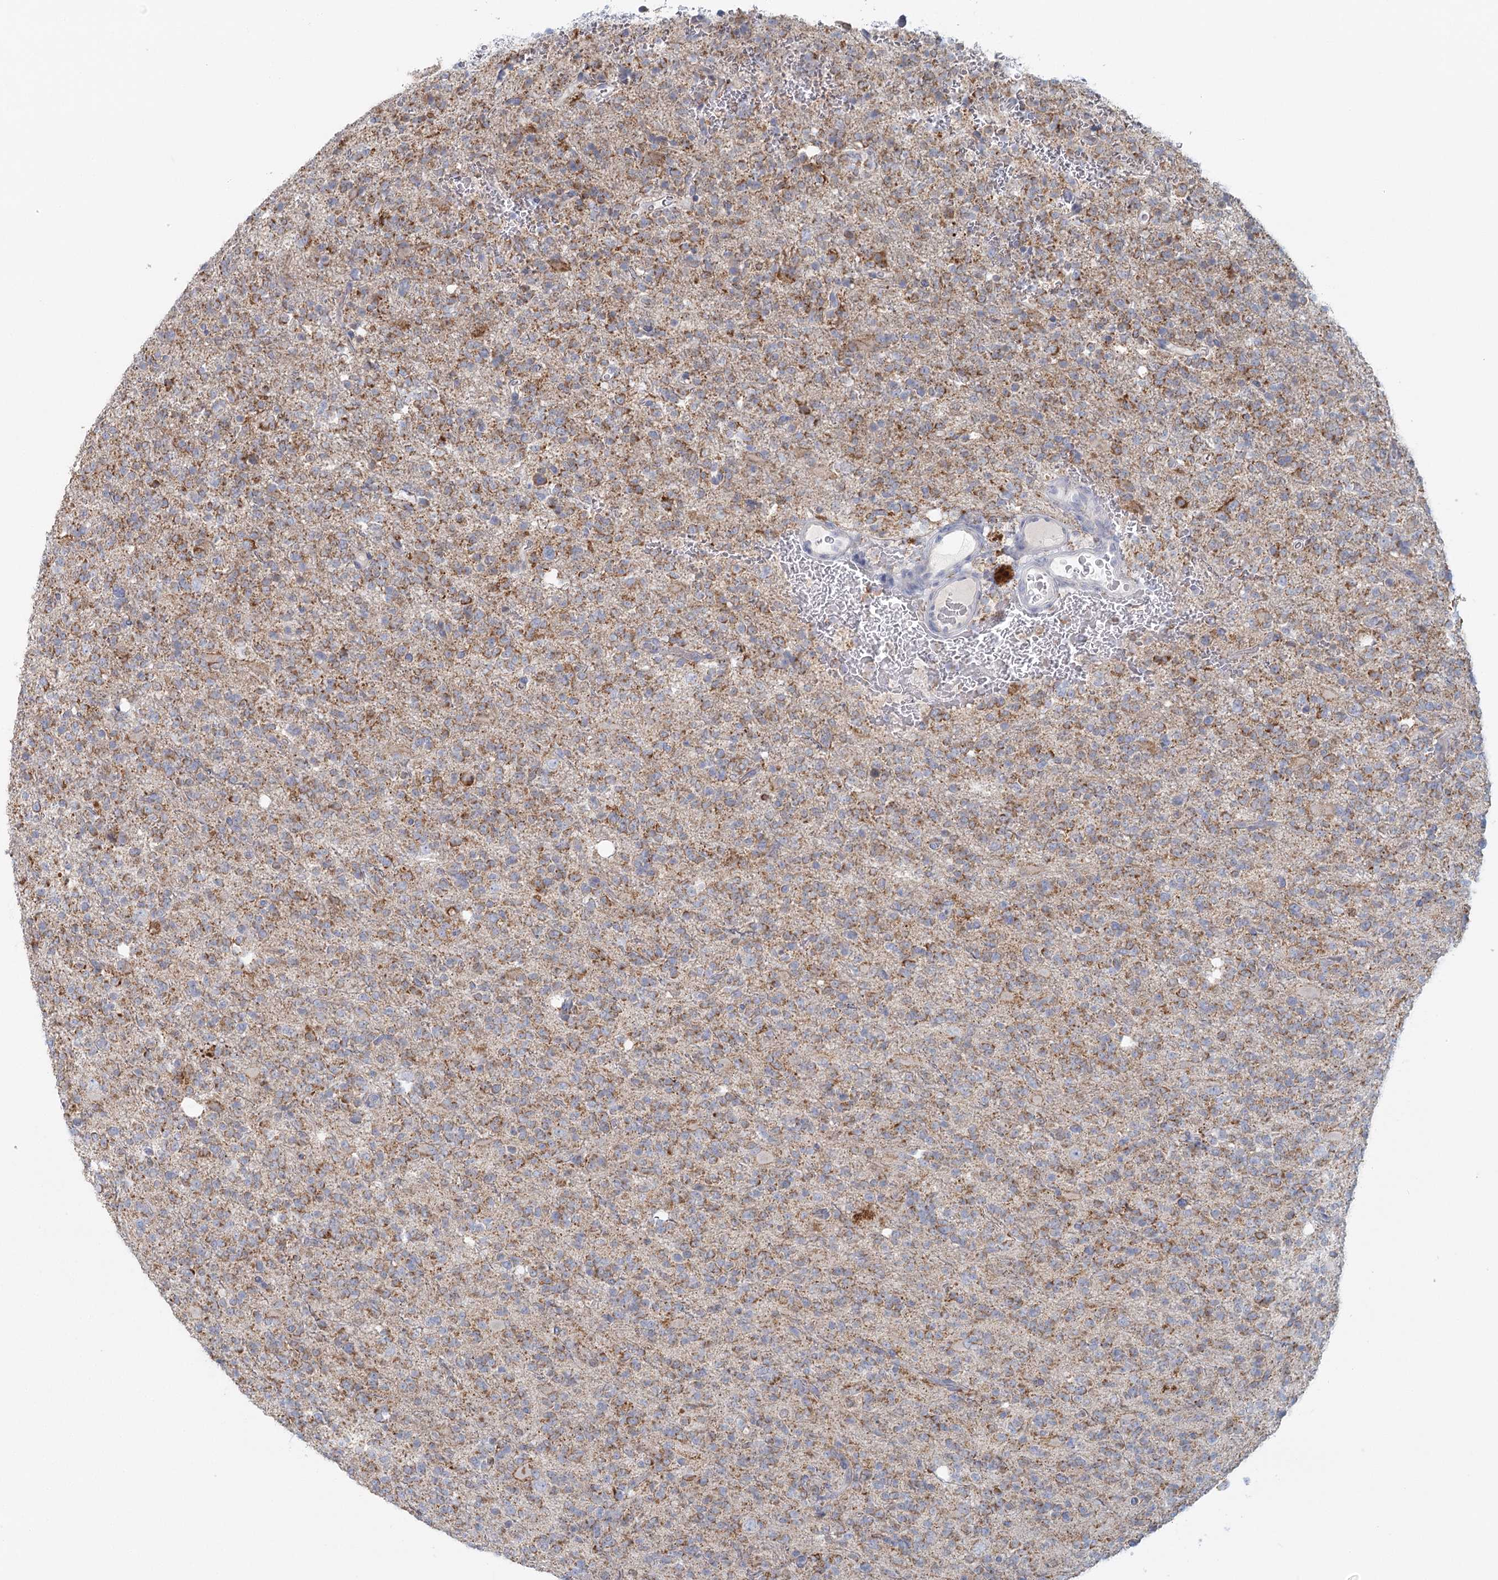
{"staining": {"intensity": "moderate", "quantity": ">75%", "location": "cytoplasmic/membranous"}, "tissue": "glioma", "cell_type": "Tumor cells", "image_type": "cancer", "snomed": [{"axis": "morphology", "description": "Glioma, malignant, High grade"}, {"axis": "topography", "description": "Brain"}], "caption": "A photomicrograph showing moderate cytoplasmic/membranous staining in approximately >75% of tumor cells in malignant high-grade glioma, as visualized by brown immunohistochemical staining.", "gene": "BPHL", "patient": {"sex": "female", "age": 62}}